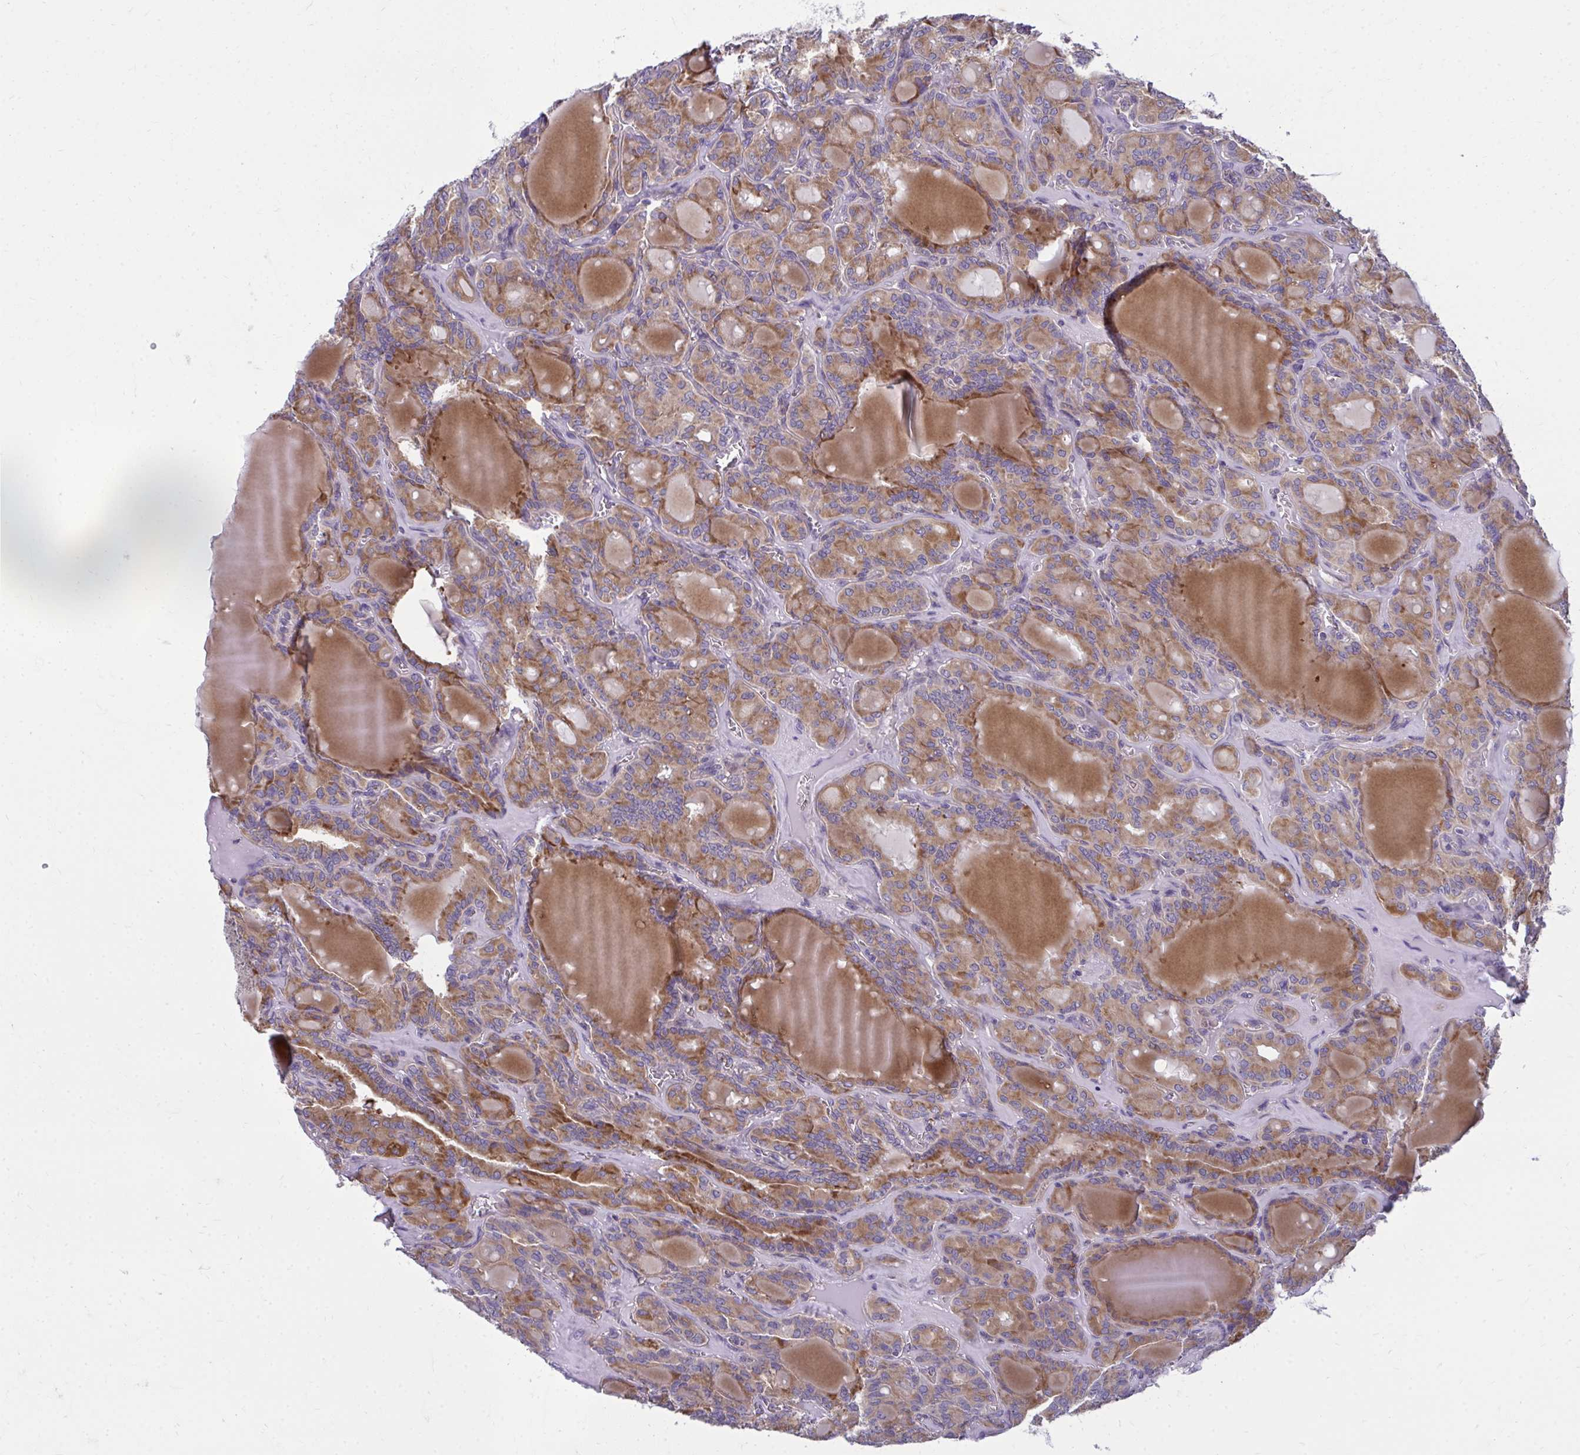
{"staining": {"intensity": "moderate", "quantity": ">75%", "location": "cytoplasmic/membranous"}, "tissue": "thyroid cancer", "cell_type": "Tumor cells", "image_type": "cancer", "snomed": [{"axis": "morphology", "description": "Papillary adenocarcinoma, NOS"}, {"axis": "topography", "description": "Thyroid gland"}], "caption": "Tumor cells reveal medium levels of moderate cytoplasmic/membranous expression in about >75% of cells in thyroid cancer (papillary adenocarcinoma). The protein is shown in brown color, while the nuclei are stained blue.", "gene": "CEMP1", "patient": {"sex": "male", "age": 87}}